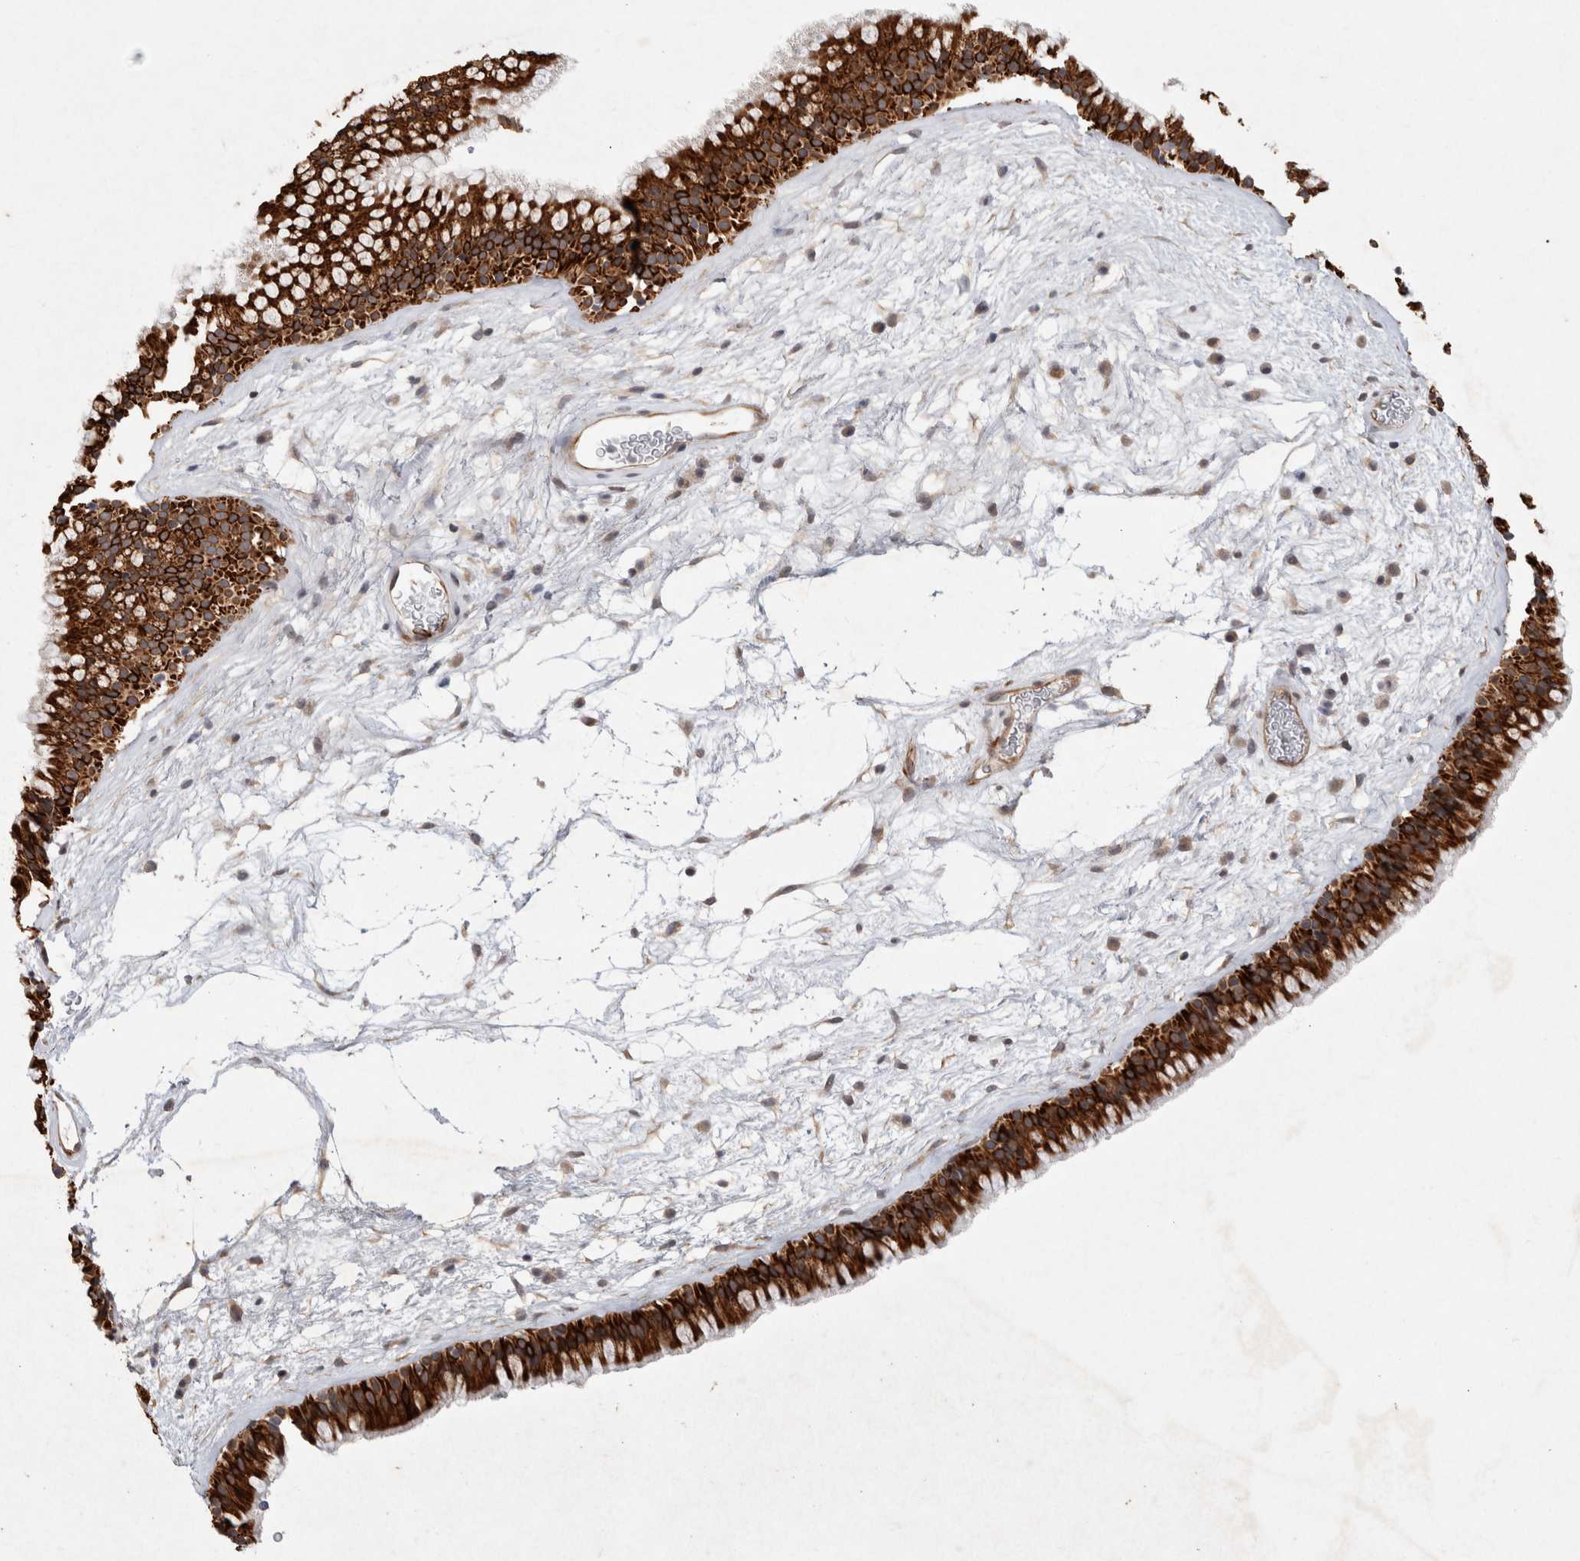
{"staining": {"intensity": "strong", "quantity": ">75%", "location": "cytoplasmic/membranous"}, "tissue": "nasopharynx", "cell_type": "Respiratory epithelial cells", "image_type": "normal", "snomed": [{"axis": "morphology", "description": "Normal tissue, NOS"}, {"axis": "morphology", "description": "Inflammation, NOS"}, {"axis": "topography", "description": "Nasopharynx"}], "caption": "An image showing strong cytoplasmic/membranous positivity in about >75% of respiratory epithelial cells in benign nasopharynx, as visualized by brown immunohistochemical staining.", "gene": "CRISPLD1", "patient": {"sex": "male", "age": 48}}